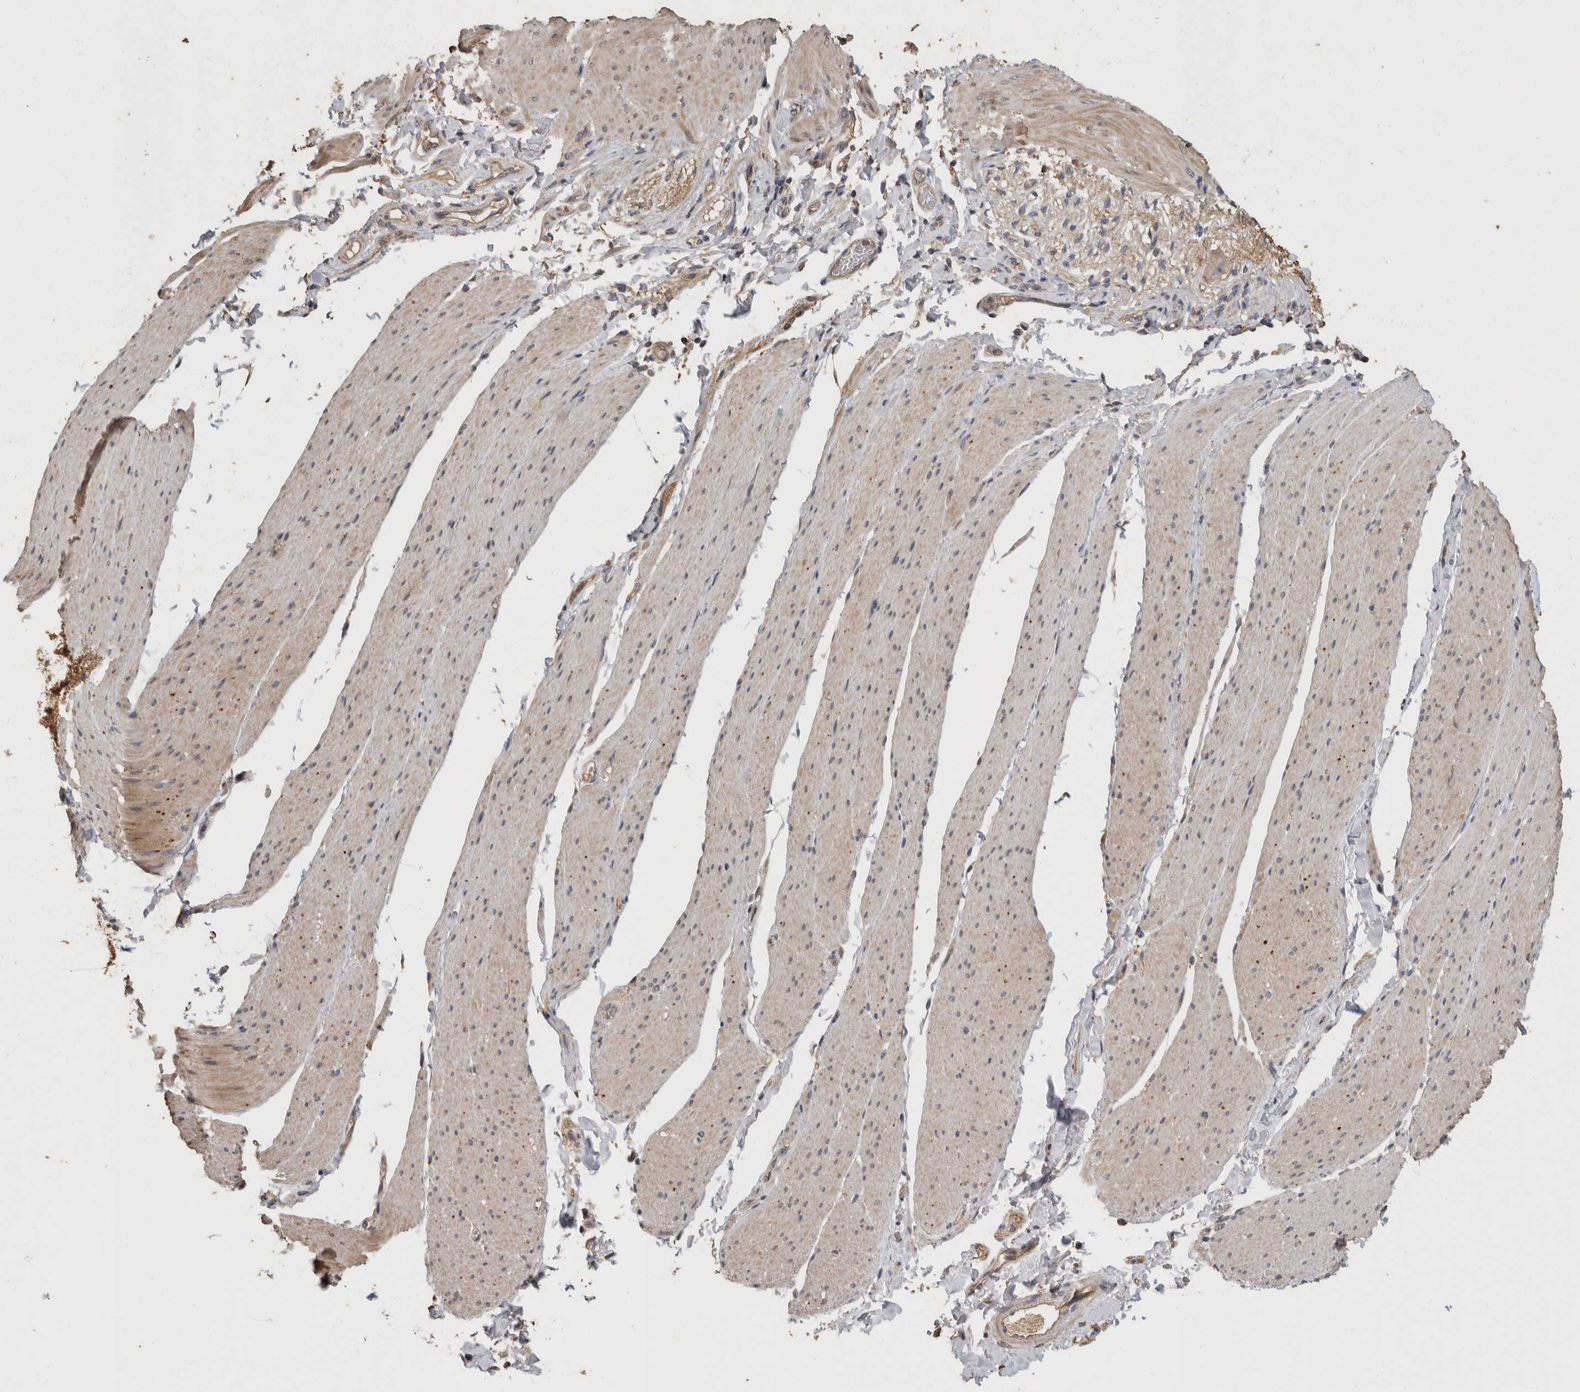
{"staining": {"intensity": "moderate", "quantity": "<25%", "location": "cytoplasmic/membranous"}, "tissue": "smooth muscle", "cell_type": "Smooth muscle cells", "image_type": "normal", "snomed": [{"axis": "morphology", "description": "Normal tissue, NOS"}, {"axis": "topography", "description": "Smooth muscle"}, {"axis": "topography", "description": "Small intestine"}], "caption": "An image of human smooth muscle stained for a protein exhibits moderate cytoplasmic/membranous brown staining in smooth muscle cells. (DAB (3,3'-diaminobenzidine) = brown stain, brightfield microscopy at high magnification).", "gene": "RHPN1", "patient": {"sex": "female", "age": 84}}